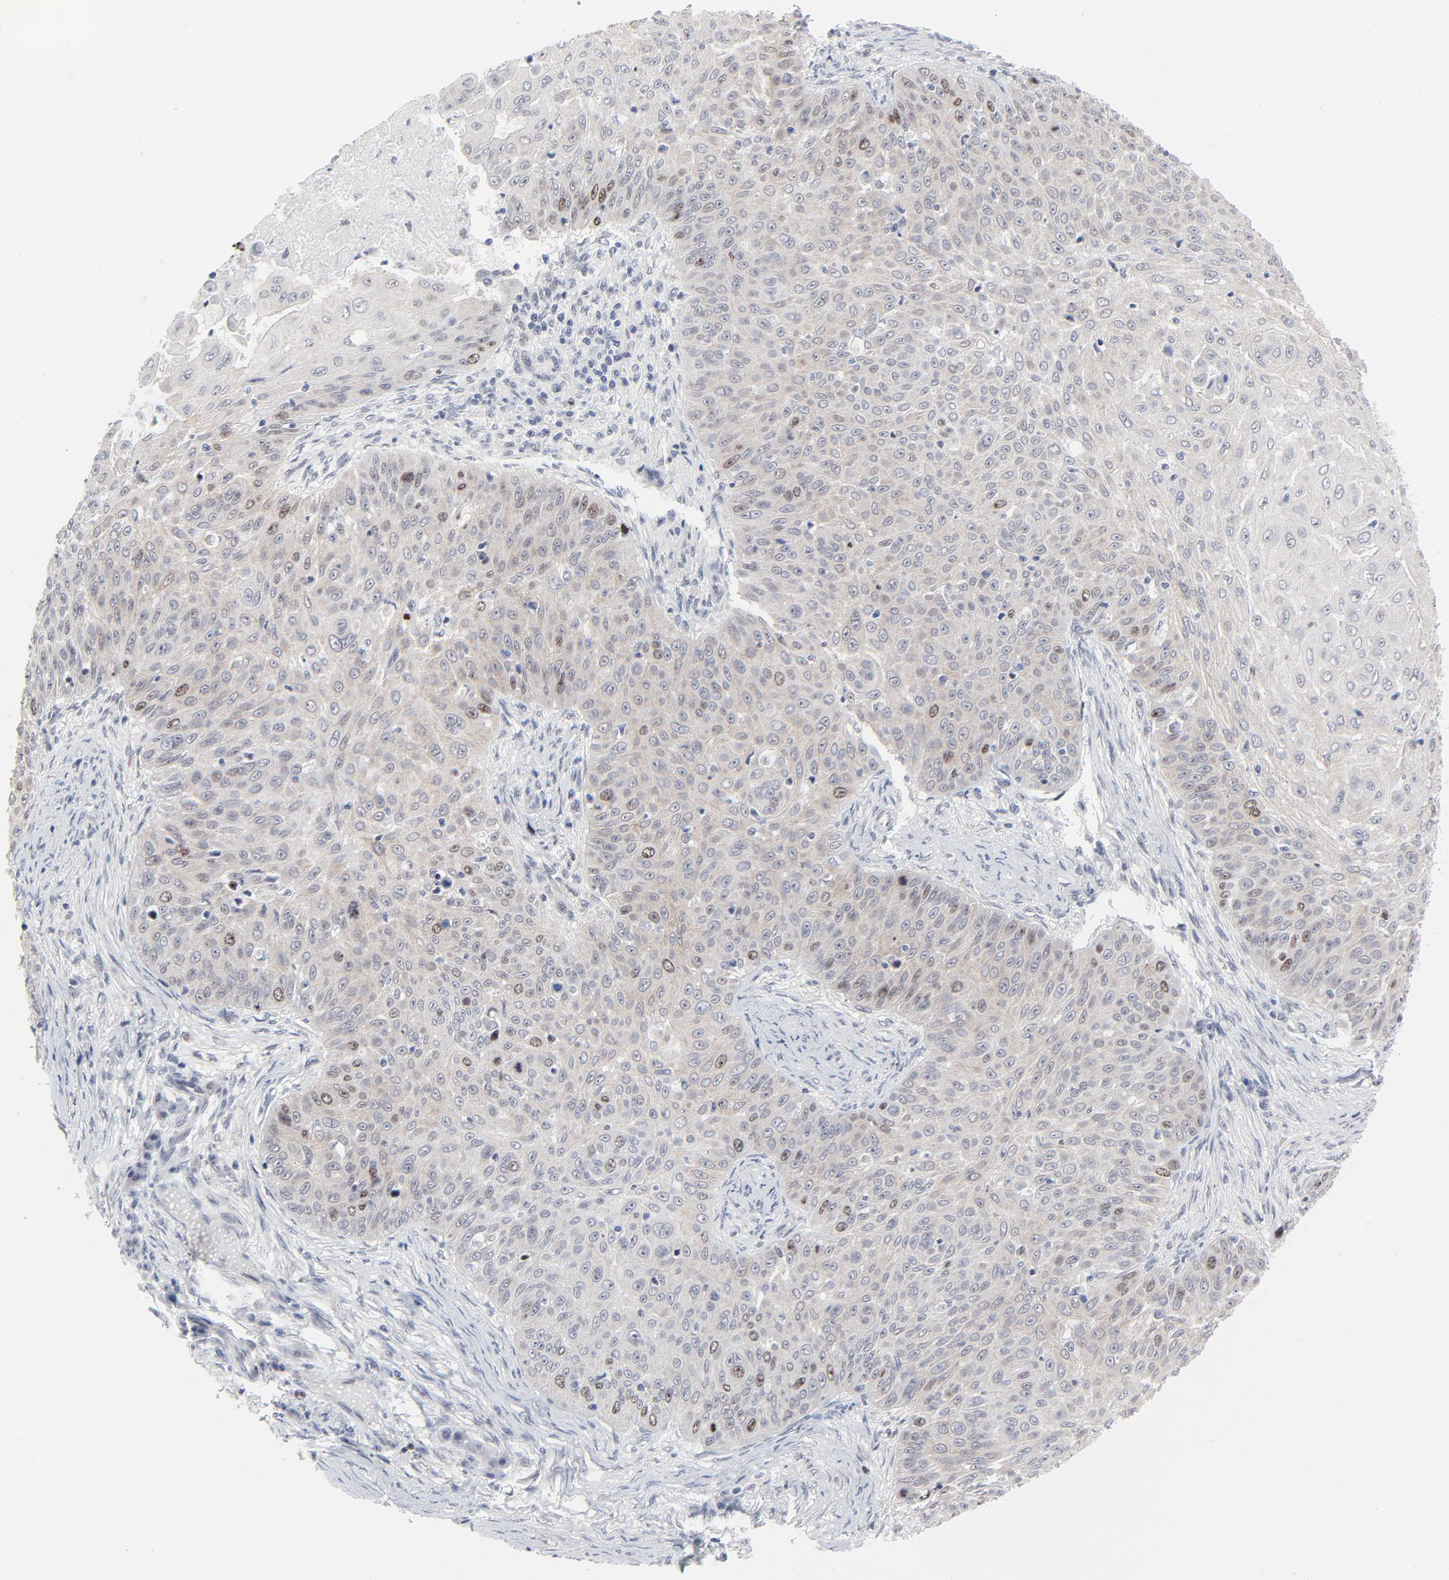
{"staining": {"intensity": "weak", "quantity": ">75%", "location": "cytoplasmic/membranous,nuclear"}, "tissue": "skin cancer", "cell_type": "Tumor cells", "image_type": "cancer", "snomed": [{"axis": "morphology", "description": "Squamous cell carcinoma, NOS"}, {"axis": "topography", "description": "Skin"}], "caption": "Protein expression analysis of skin cancer demonstrates weak cytoplasmic/membranous and nuclear expression in about >75% of tumor cells.", "gene": "ZNF589", "patient": {"sex": "male", "age": 82}}